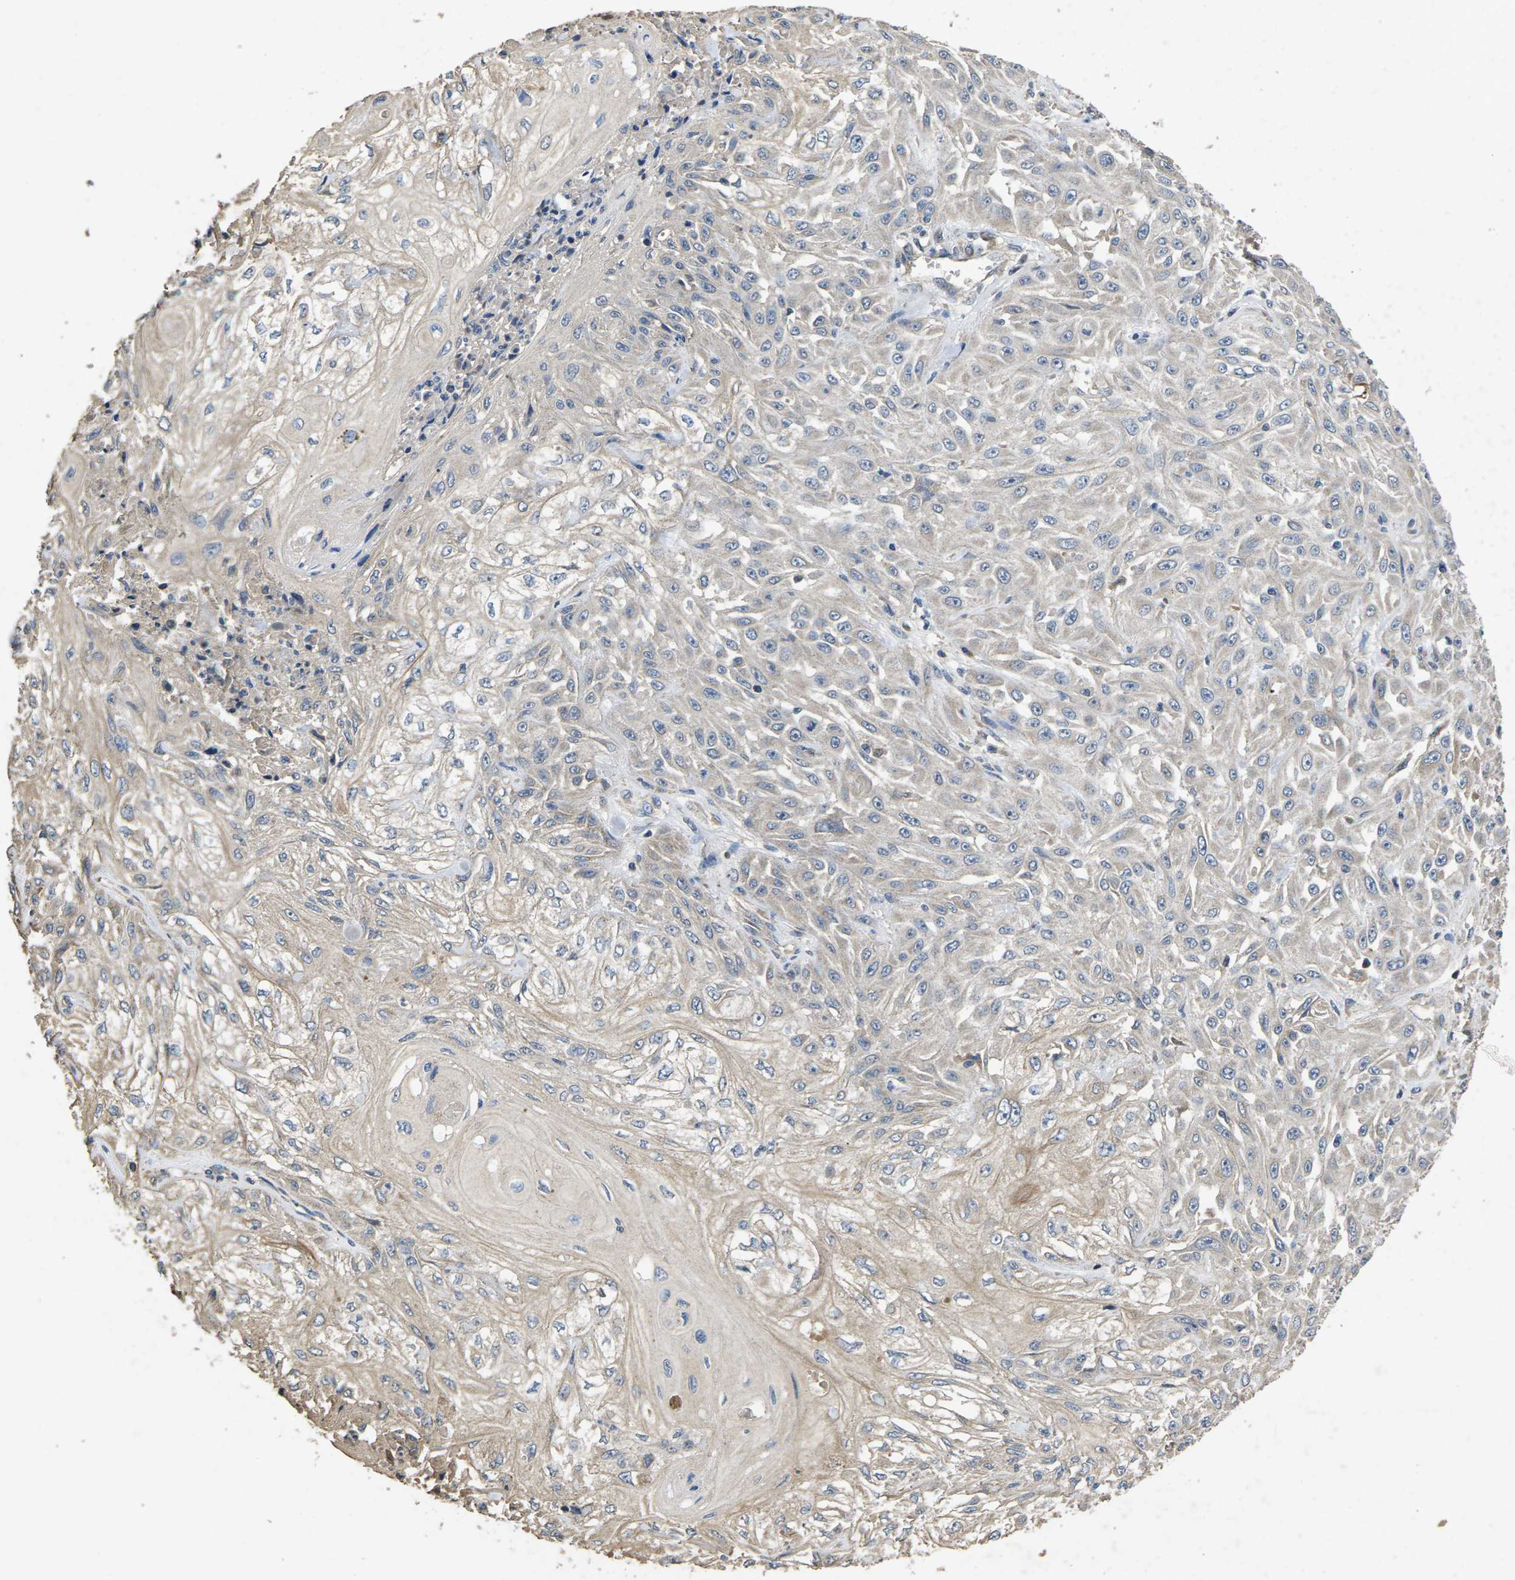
{"staining": {"intensity": "negative", "quantity": "none", "location": "none"}, "tissue": "skin cancer", "cell_type": "Tumor cells", "image_type": "cancer", "snomed": [{"axis": "morphology", "description": "Squamous cell carcinoma, NOS"}, {"axis": "morphology", "description": "Squamous cell carcinoma, metastatic, NOS"}, {"axis": "topography", "description": "Skin"}, {"axis": "topography", "description": "Lymph node"}], "caption": "Protein analysis of squamous cell carcinoma (skin) displays no significant positivity in tumor cells.", "gene": "B4GAT1", "patient": {"sex": "male", "age": 75}}